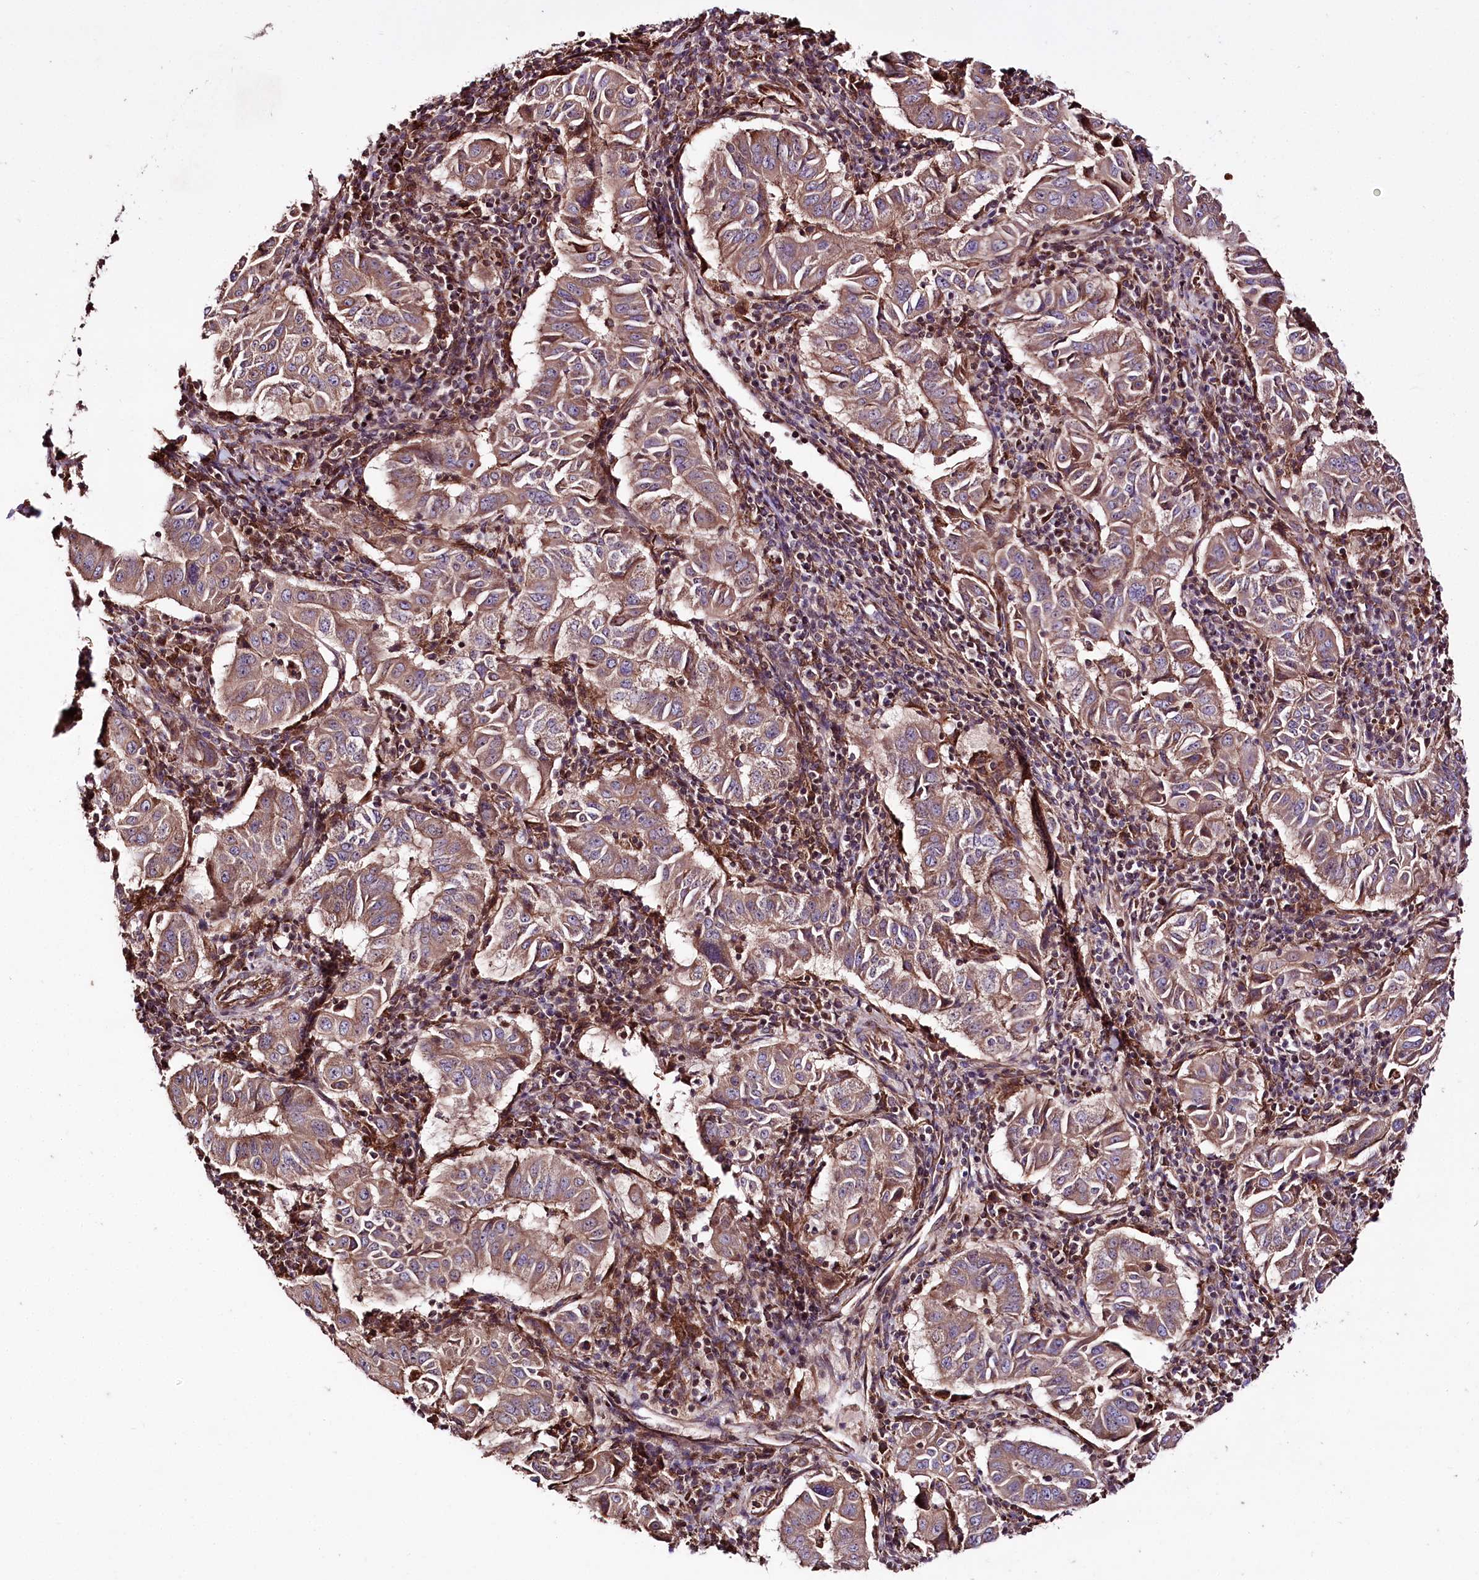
{"staining": {"intensity": "moderate", "quantity": "25%-75%", "location": "cytoplasmic/membranous"}, "tissue": "pancreatic cancer", "cell_type": "Tumor cells", "image_type": "cancer", "snomed": [{"axis": "morphology", "description": "Adenocarcinoma, NOS"}, {"axis": "topography", "description": "Pancreas"}], "caption": "Protein analysis of pancreatic adenocarcinoma tissue demonstrates moderate cytoplasmic/membranous positivity in about 25%-75% of tumor cells.", "gene": "WWC1", "patient": {"sex": "male", "age": 63}}